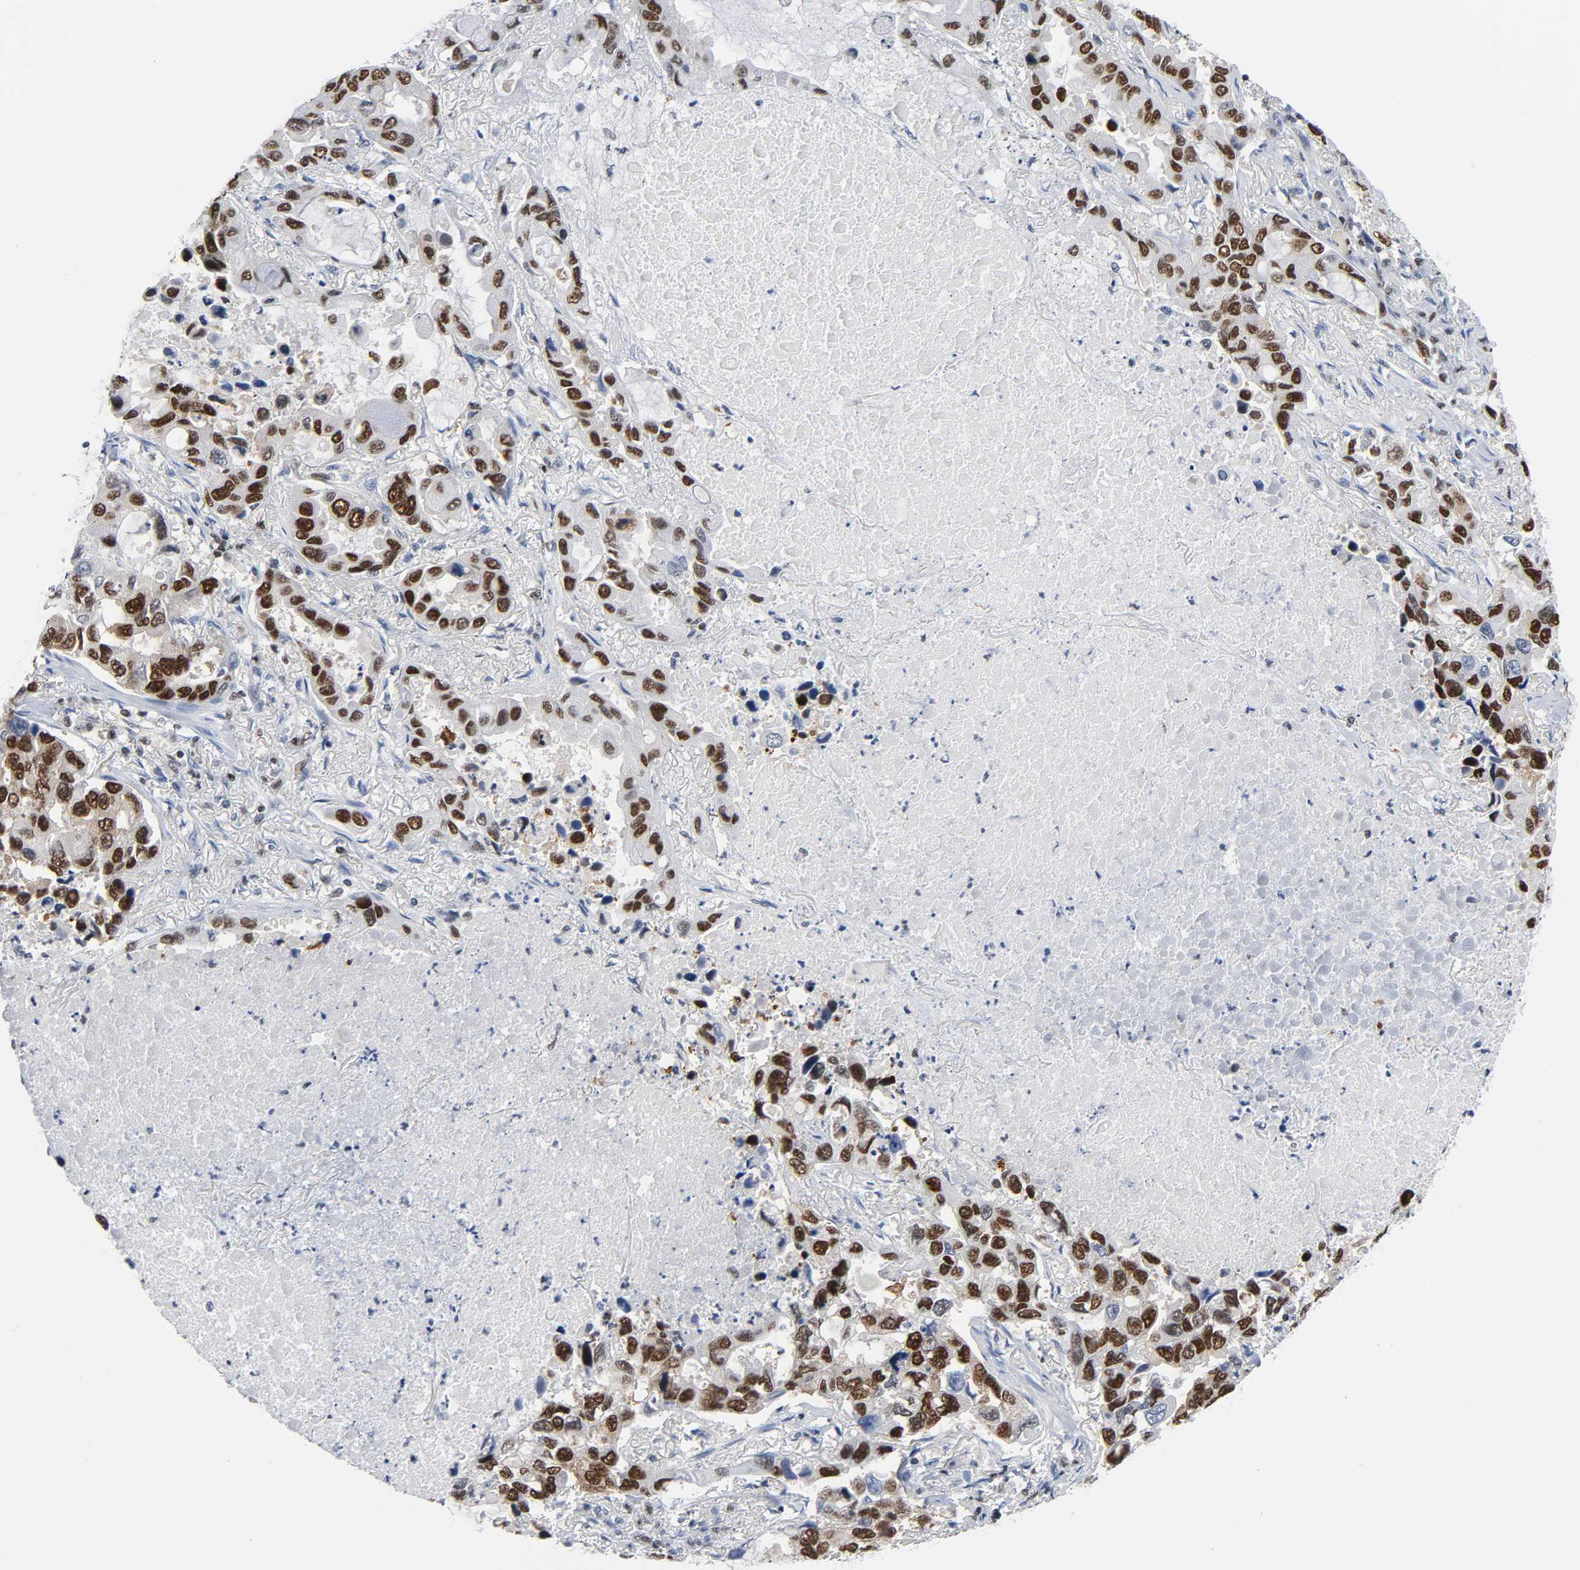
{"staining": {"intensity": "strong", "quantity": ">75%", "location": "nuclear"}, "tissue": "lung cancer", "cell_type": "Tumor cells", "image_type": "cancer", "snomed": [{"axis": "morphology", "description": "Adenocarcinoma, NOS"}, {"axis": "topography", "description": "Lung"}], "caption": "This is a histology image of IHC staining of lung cancer, which shows strong expression in the nuclear of tumor cells.", "gene": "CSTF2", "patient": {"sex": "male", "age": 64}}